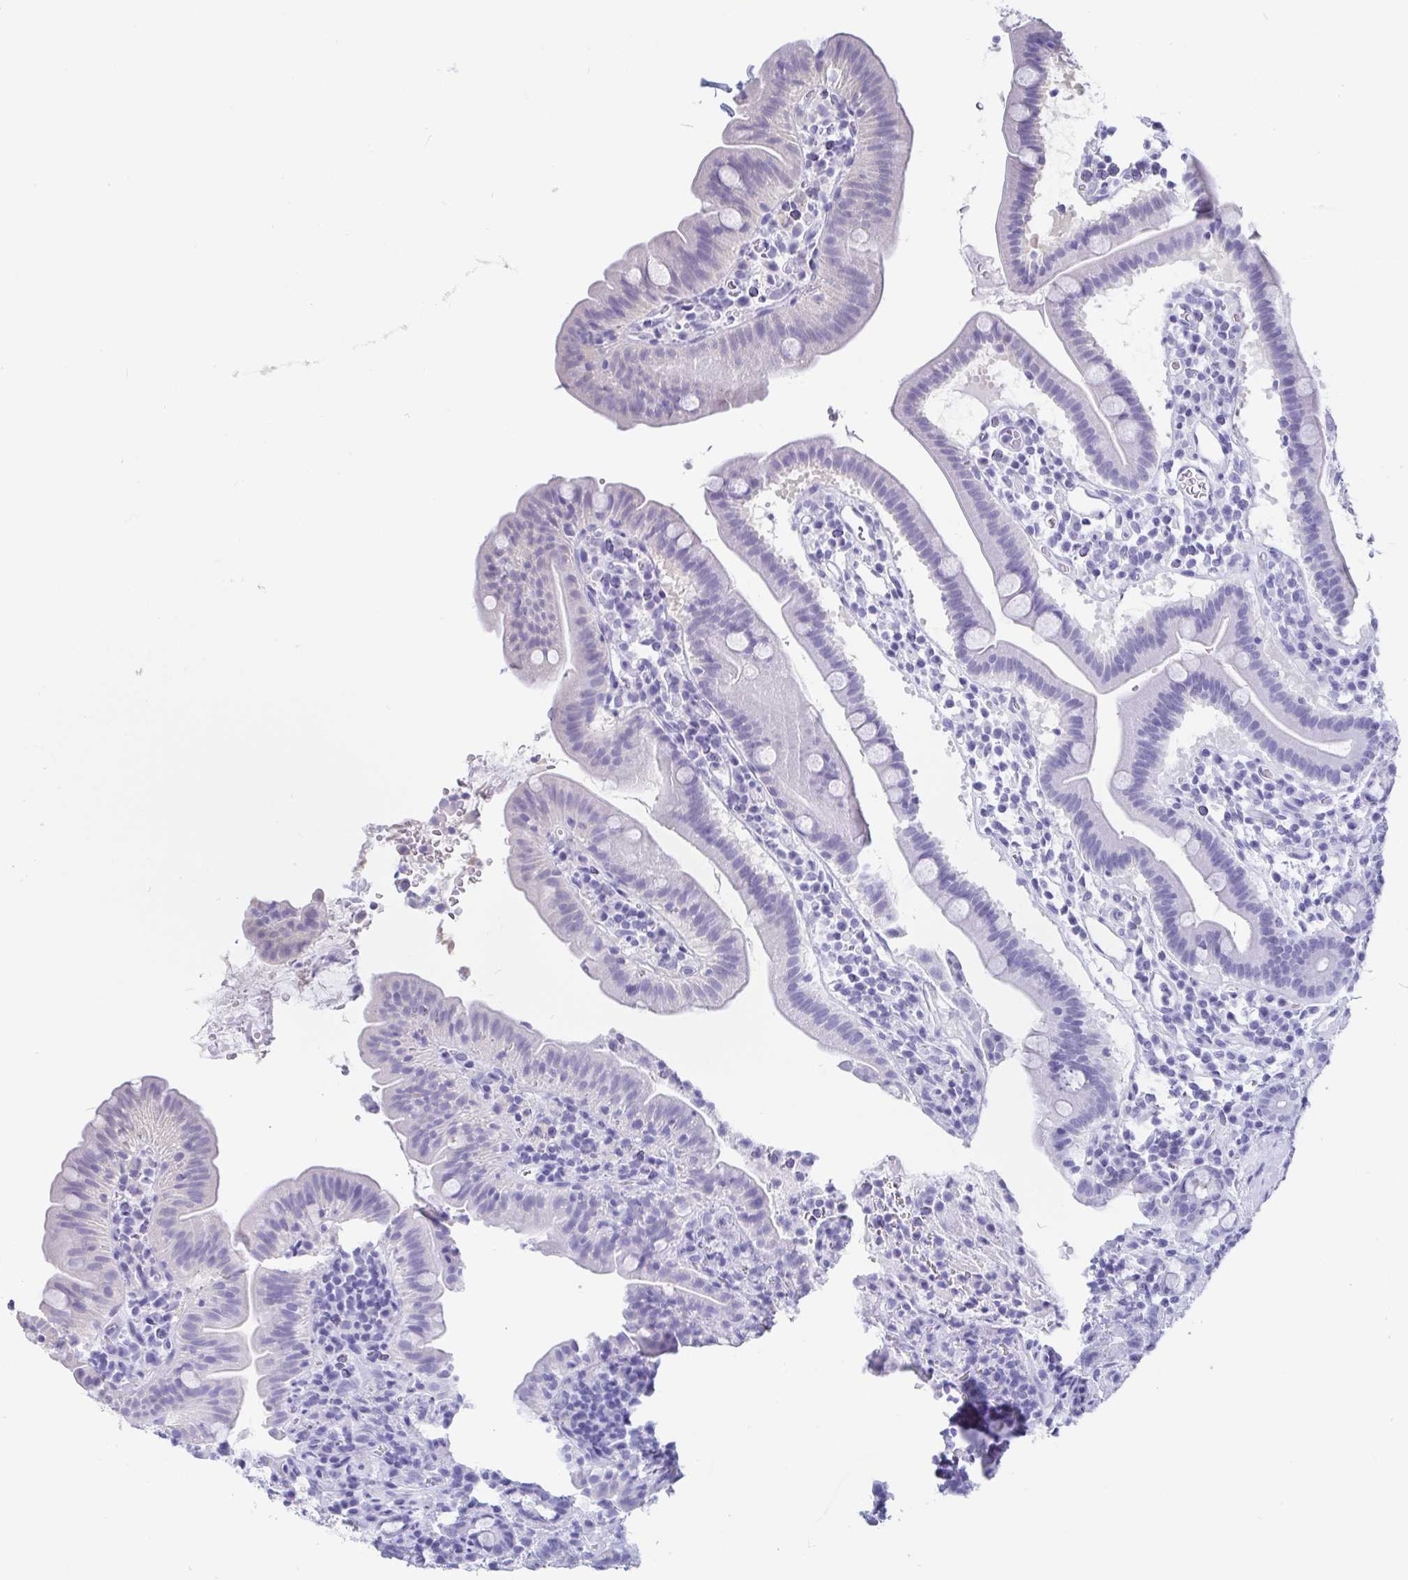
{"staining": {"intensity": "negative", "quantity": "none", "location": "none"}, "tissue": "small intestine", "cell_type": "Glandular cells", "image_type": "normal", "snomed": [{"axis": "morphology", "description": "Normal tissue, NOS"}, {"axis": "topography", "description": "Small intestine"}], "caption": "This histopathology image is of normal small intestine stained with IHC to label a protein in brown with the nuclei are counter-stained blue. There is no expression in glandular cells.", "gene": "IDH1", "patient": {"sex": "male", "age": 26}}